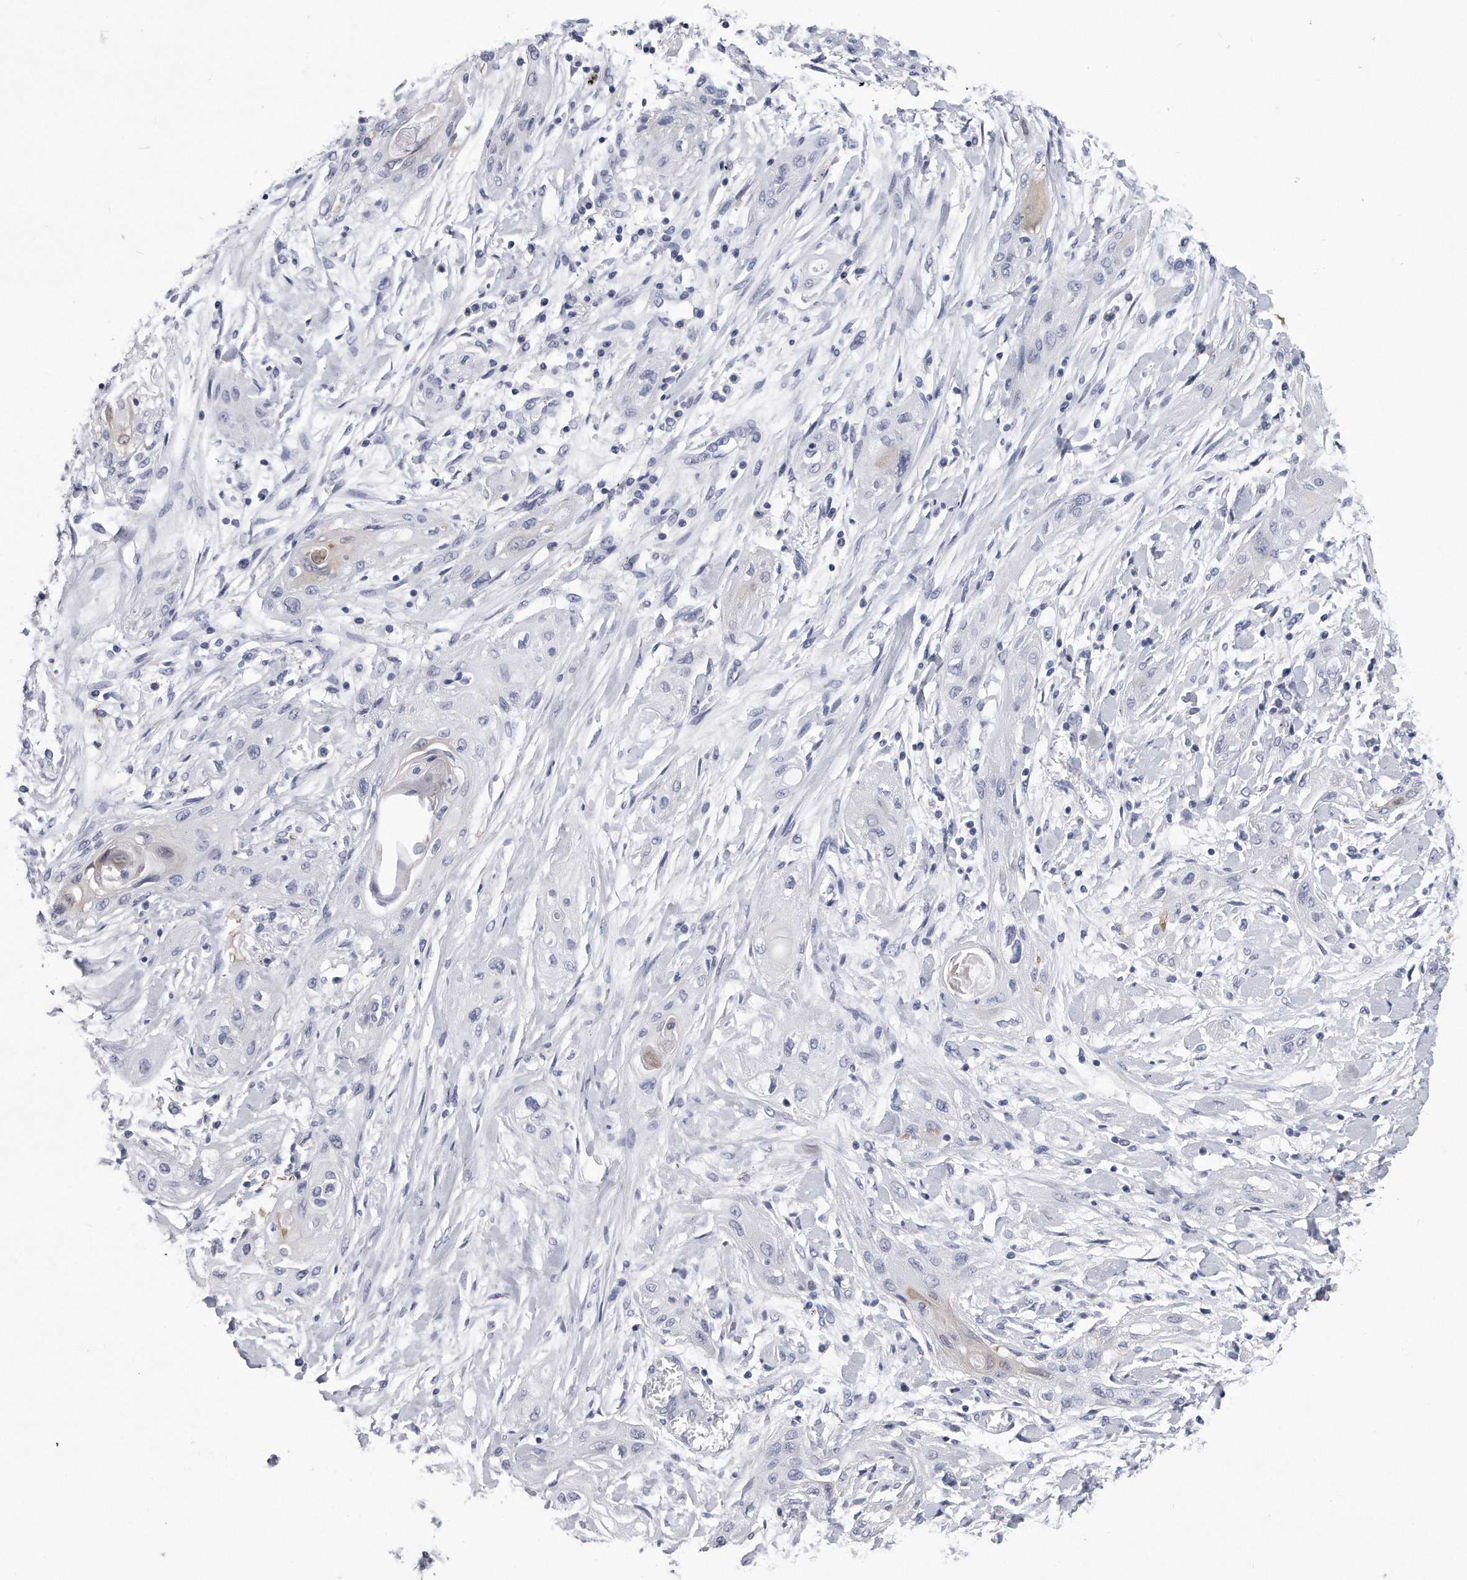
{"staining": {"intensity": "negative", "quantity": "none", "location": "none"}, "tissue": "lung cancer", "cell_type": "Tumor cells", "image_type": "cancer", "snomed": [{"axis": "morphology", "description": "Squamous cell carcinoma, NOS"}, {"axis": "topography", "description": "Lung"}], "caption": "Squamous cell carcinoma (lung) was stained to show a protein in brown. There is no significant positivity in tumor cells. The staining is performed using DAB brown chromogen with nuclei counter-stained in using hematoxylin.", "gene": "PYGB", "patient": {"sex": "female", "age": 47}}